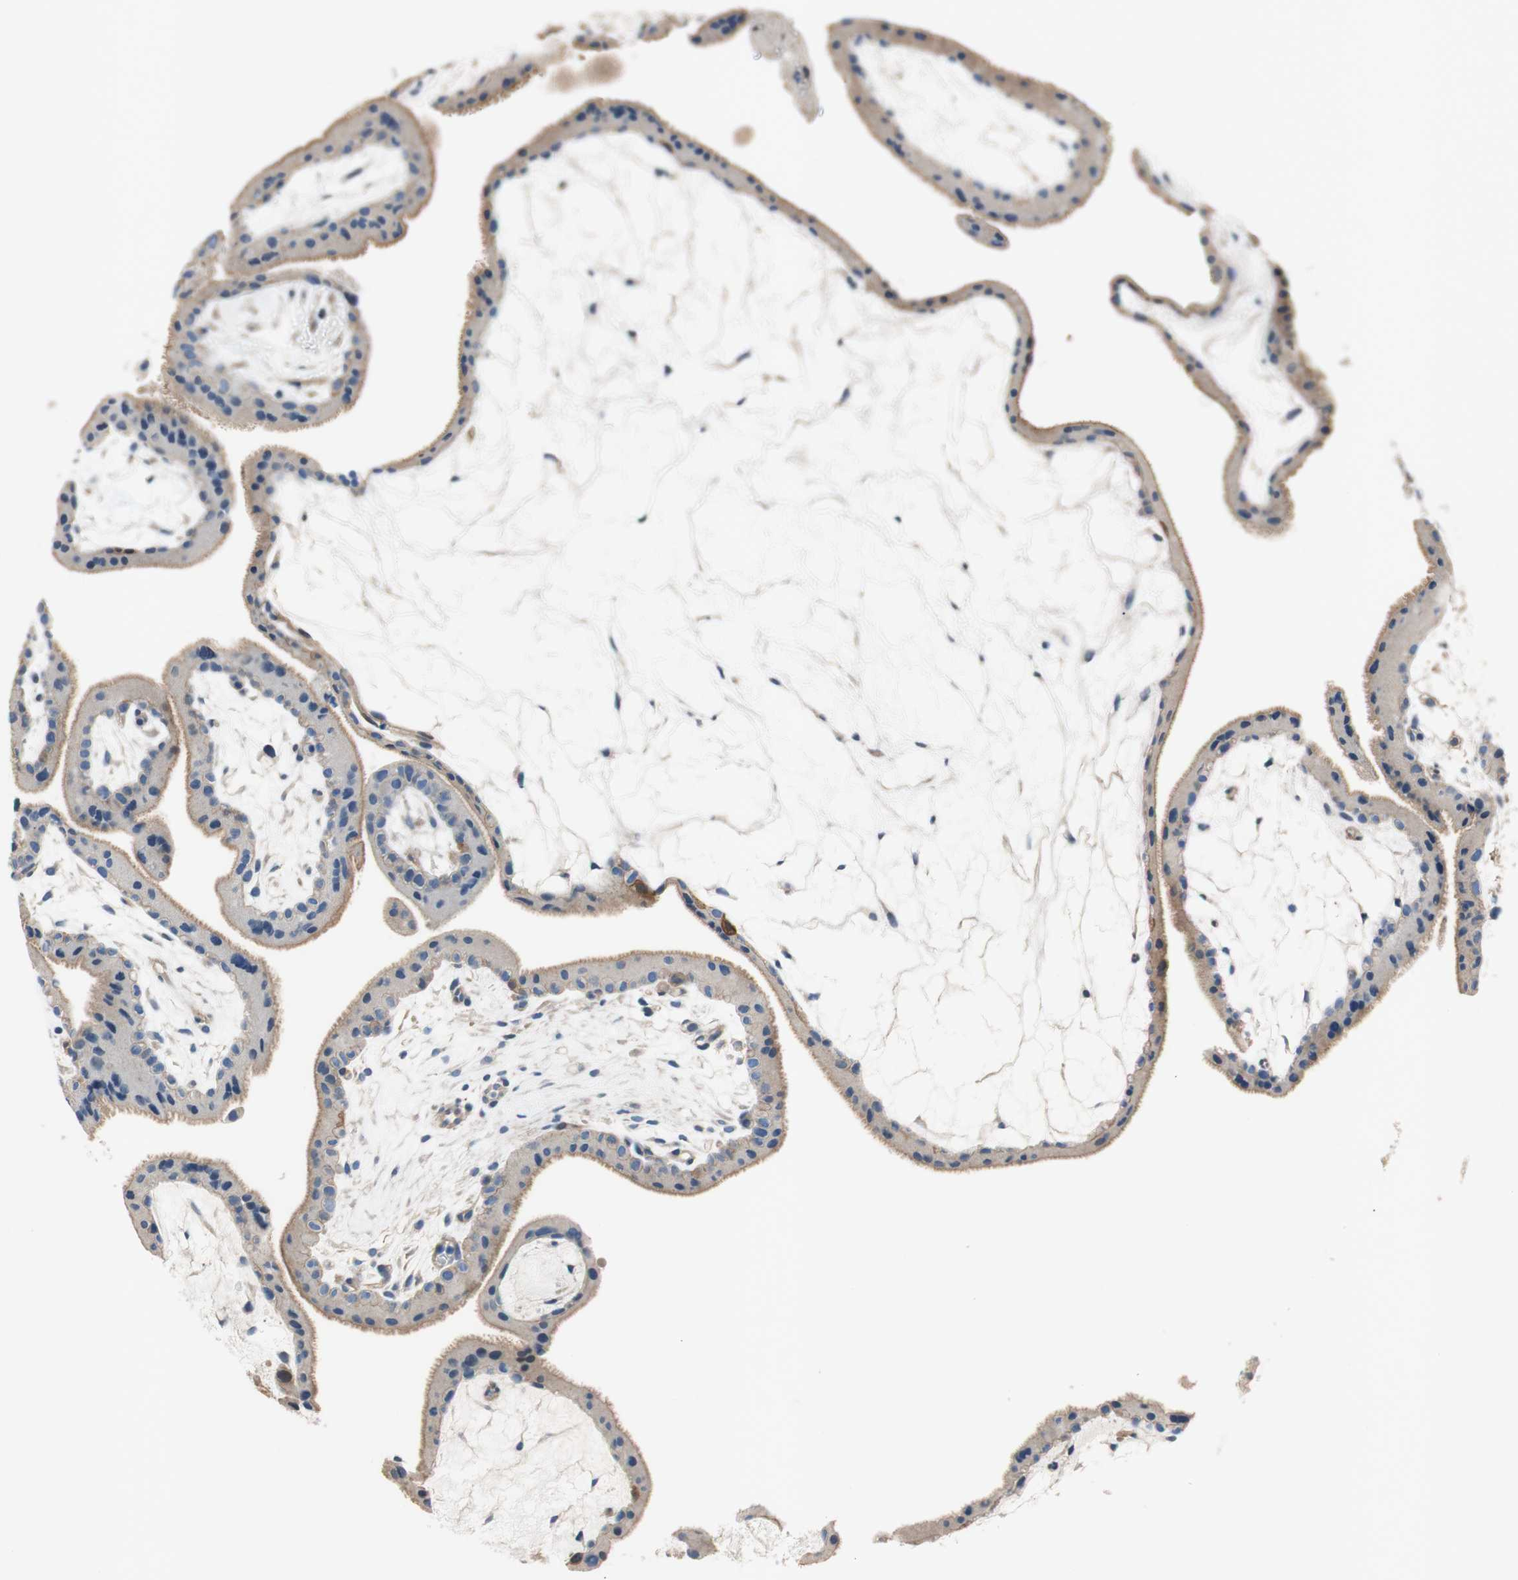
{"staining": {"intensity": "moderate", "quantity": "<25%", "location": "cytoplasmic/membranous"}, "tissue": "placenta", "cell_type": "Trophoblastic cells", "image_type": "normal", "snomed": [{"axis": "morphology", "description": "Normal tissue, NOS"}, {"axis": "topography", "description": "Placenta"}], "caption": "Moderate cytoplasmic/membranous staining is identified in approximately <25% of trophoblastic cells in benign placenta.", "gene": "CALML3", "patient": {"sex": "female", "age": 19}}